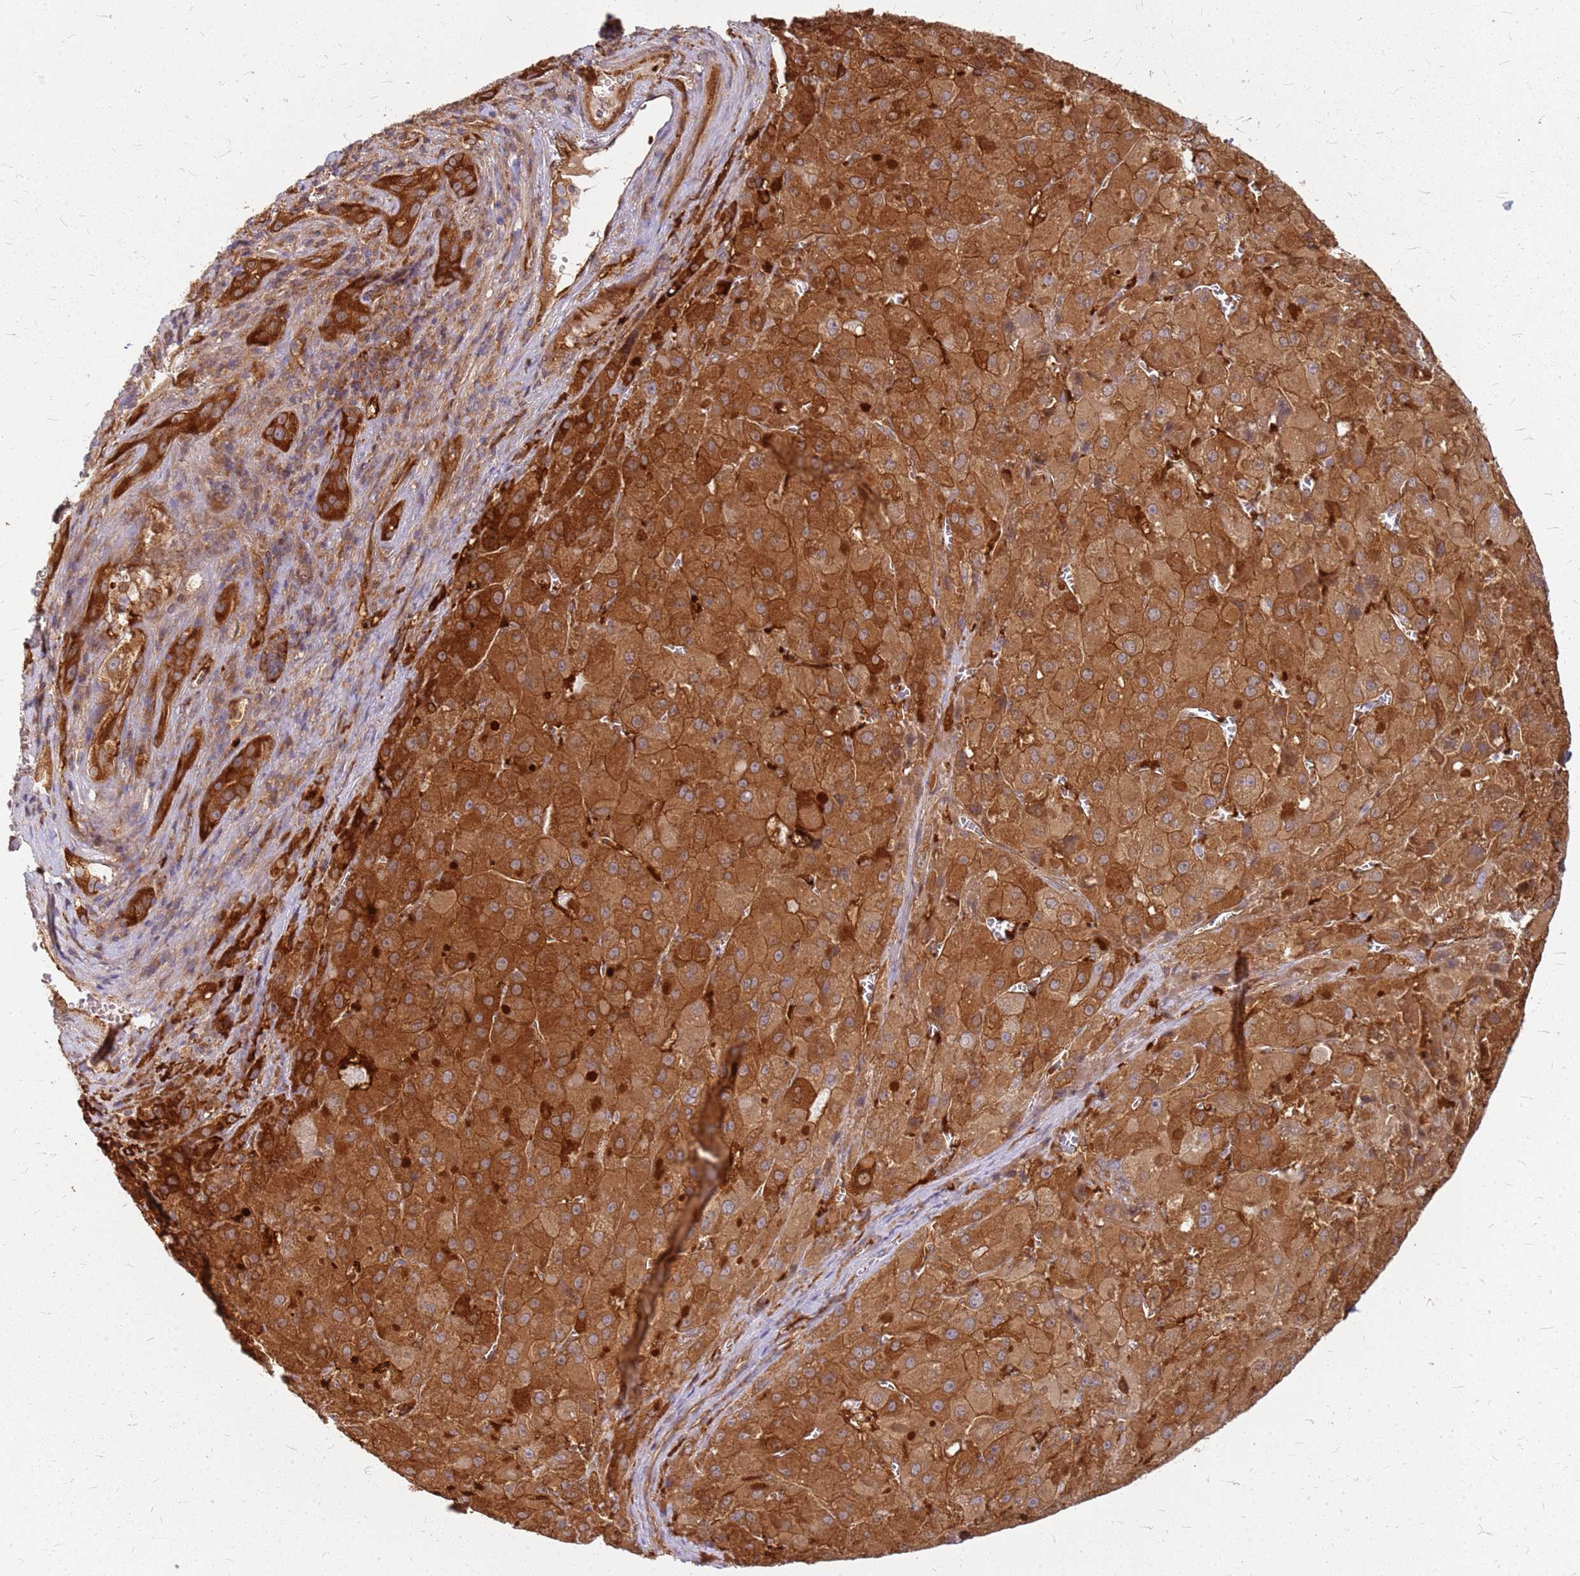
{"staining": {"intensity": "strong", "quantity": ">75%", "location": "cytoplasmic/membranous"}, "tissue": "liver cancer", "cell_type": "Tumor cells", "image_type": "cancer", "snomed": [{"axis": "morphology", "description": "Carcinoma, Hepatocellular, NOS"}, {"axis": "topography", "description": "Liver"}], "caption": "A photomicrograph of human liver cancer (hepatocellular carcinoma) stained for a protein demonstrates strong cytoplasmic/membranous brown staining in tumor cells.", "gene": "HDX", "patient": {"sex": "female", "age": 73}}